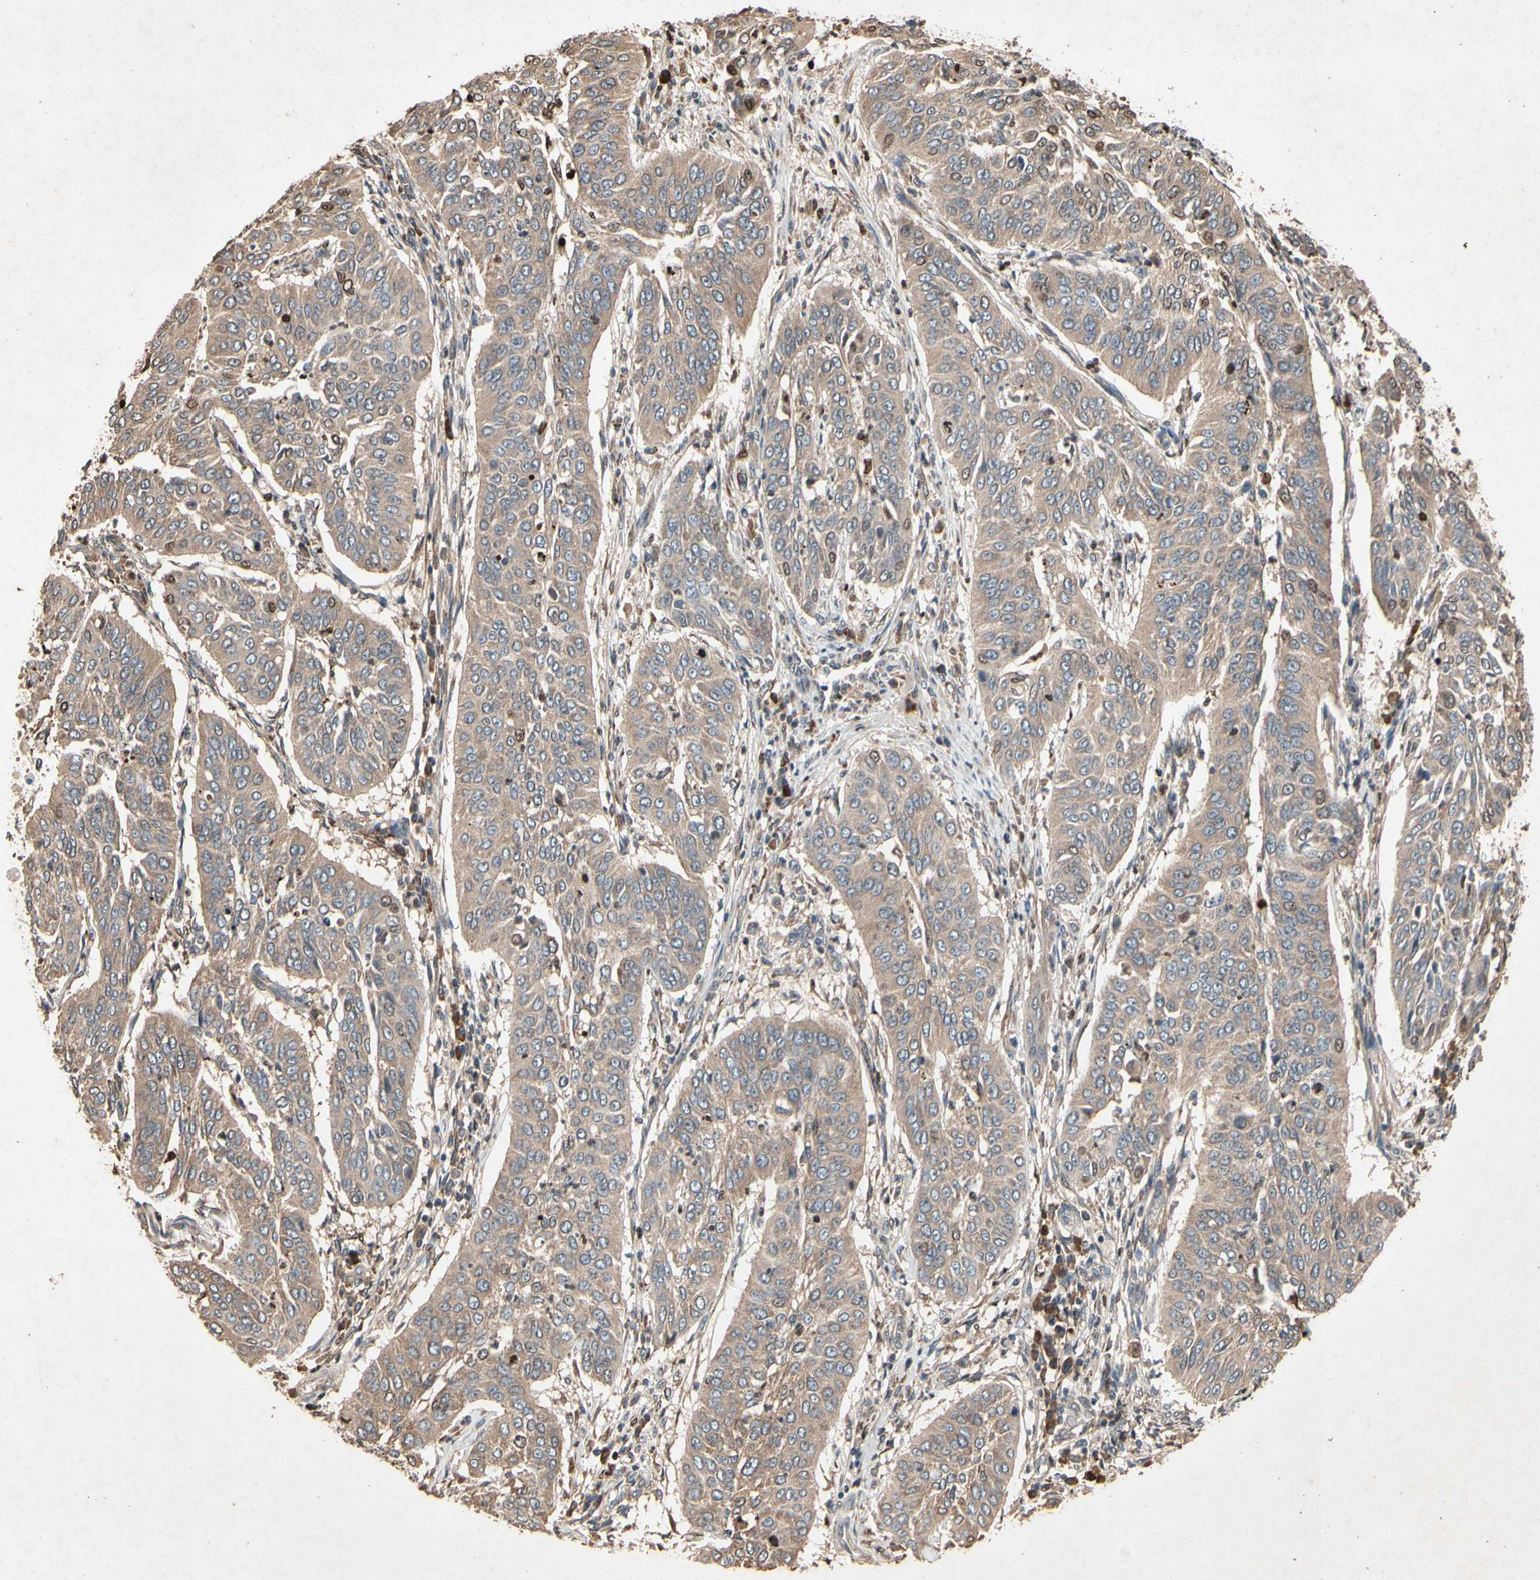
{"staining": {"intensity": "moderate", "quantity": ">75%", "location": "cytoplasmic/membranous"}, "tissue": "cervical cancer", "cell_type": "Tumor cells", "image_type": "cancer", "snomed": [{"axis": "morphology", "description": "Normal tissue, NOS"}, {"axis": "morphology", "description": "Squamous cell carcinoma, NOS"}, {"axis": "topography", "description": "Cervix"}], "caption": "An image of cervical cancer (squamous cell carcinoma) stained for a protein exhibits moderate cytoplasmic/membranous brown staining in tumor cells. The staining is performed using DAB brown chromogen to label protein expression. The nuclei are counter-stained blue using hematoxylin.", "gene": "PRDX4", "patient": {"sex": "female", "age": 39}}